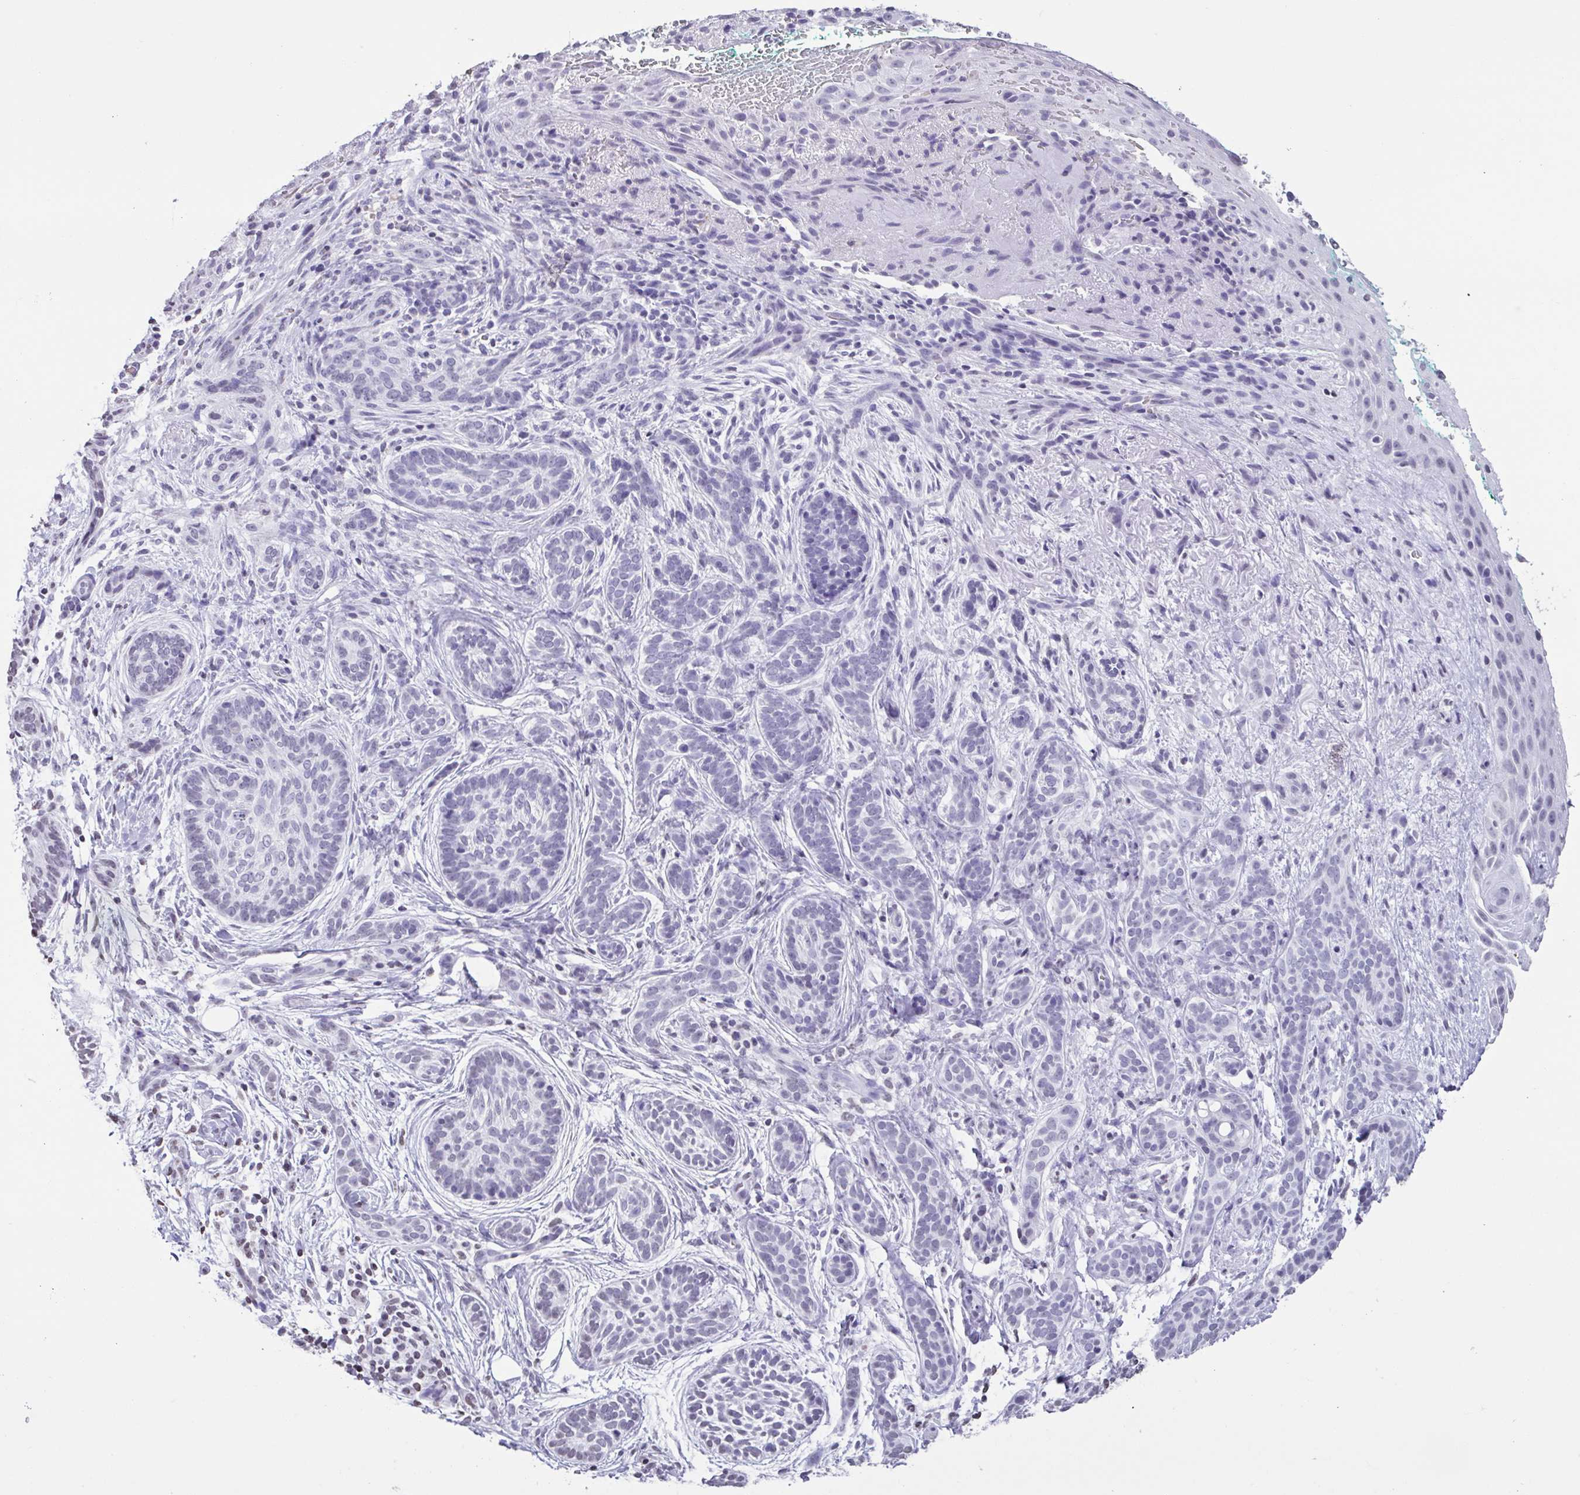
{"staining": {"intensity": "negative", "quantity": "none", "location": "none"}, "tissue": "skin cancer", "cell_type": "Tumor cells", "image_type": "cancer", "snomed": [{"axis": "morphology", "description": "Basal cell carcinoma"}, {"axis": "topography", "description": "Skin"}], "caption": "Micrograph shows no protein expression in tumor cells of skin basal cell carcinoma tissue.", "gene": "VCY1B", "patient": {"sex": "male", "age": 63}}